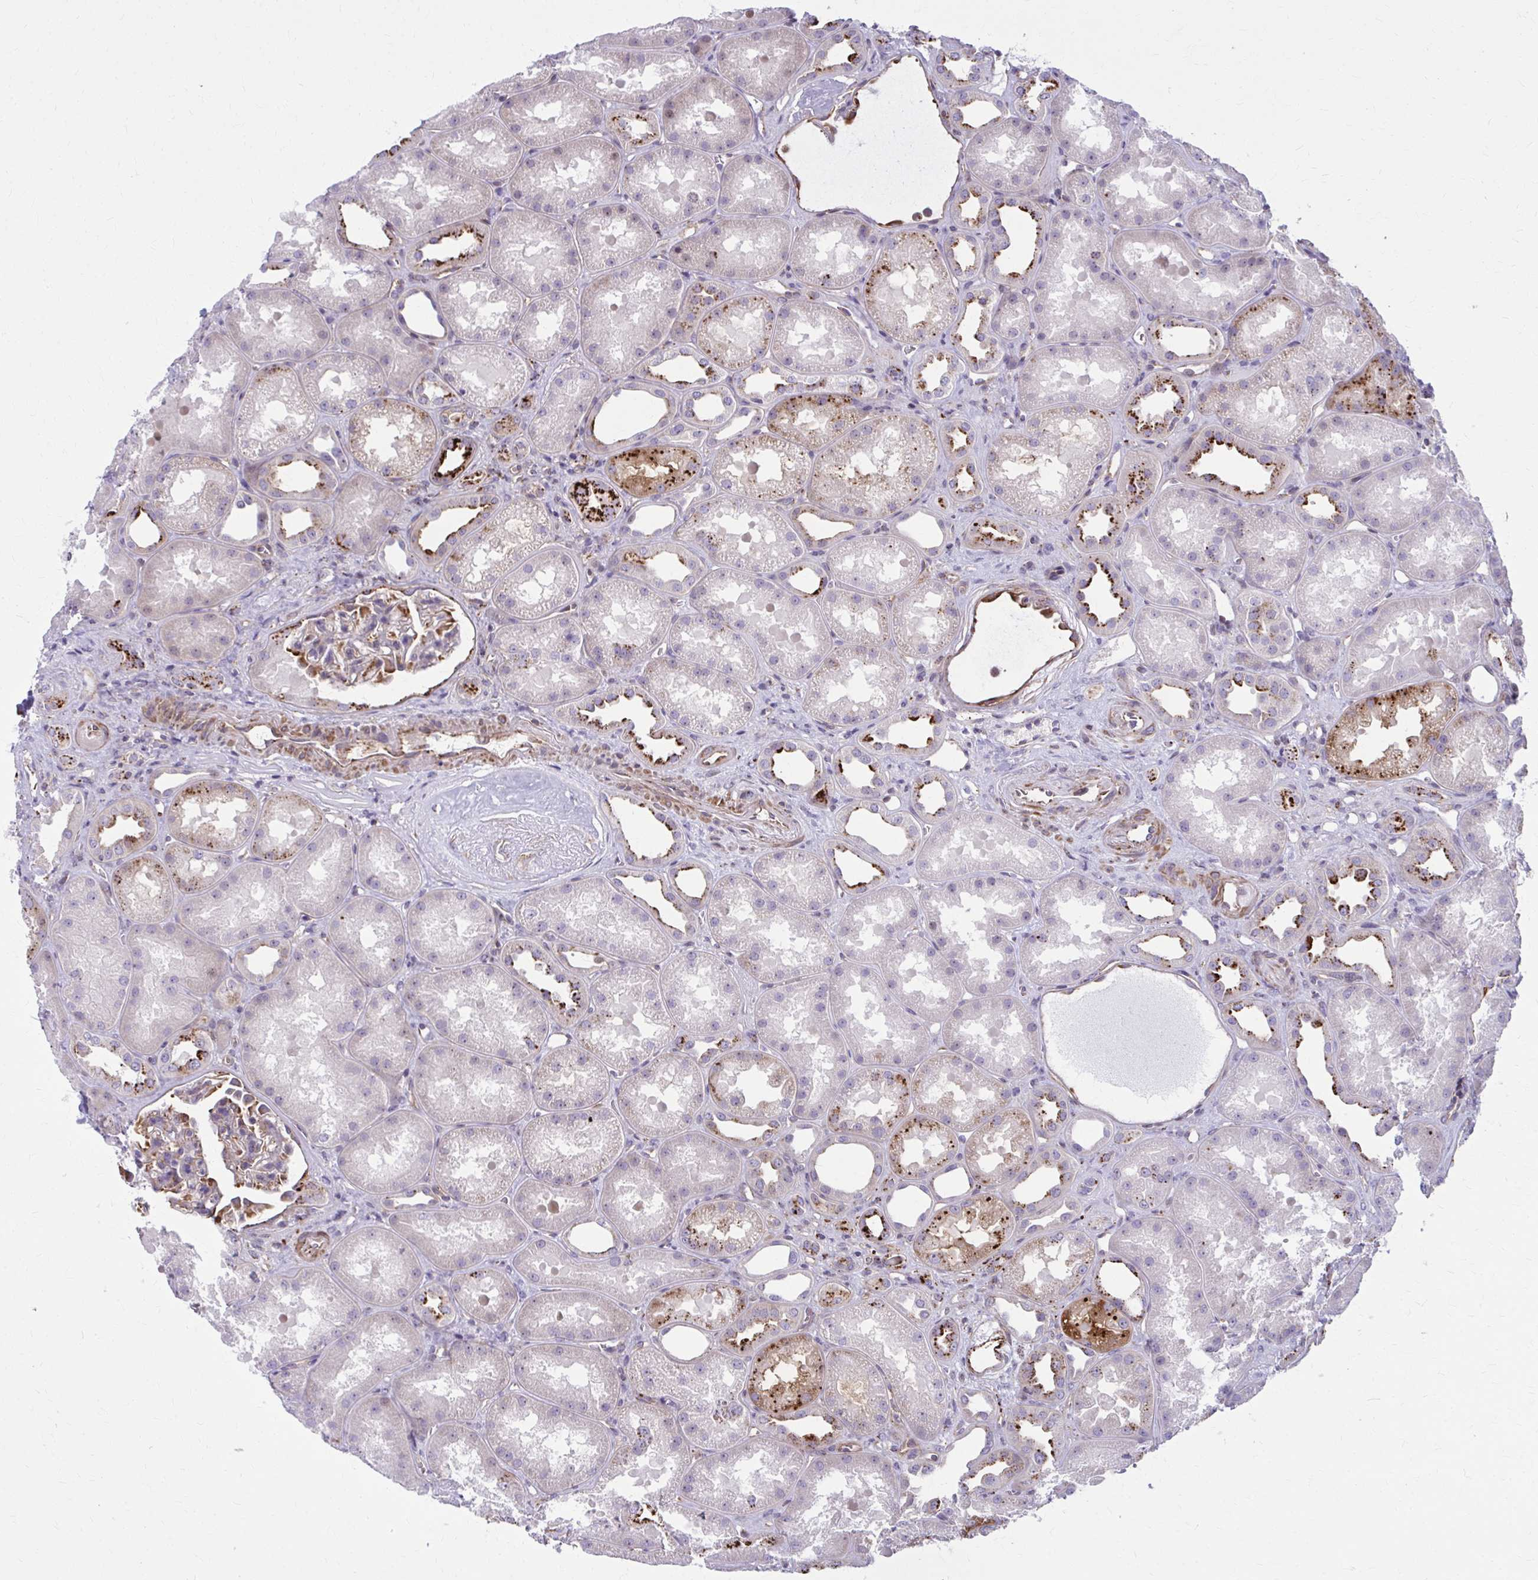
{"staining": {"intensity": "moderate", "quantity": "<25%", "location": "cytoplasmic/membranous"}, "tissue": "kidney", "cell_type": "Cells in glomeruli", "image_type": "normal", "snomed": [{"axis": "morphology", "description": "Normal tissue, NOS"}, {"axis": "topography", "description": "Kidney"}], "caption": "The image reveals immunohistochemical staining of unremarkable kidney. There is moderate cytoplasmic/membranous staining is identified in approximately <25% of cells in glomeruli. The protein is shown in brown color, while the nuclei are stained blue.", "gene": "LRRC4B", "patient": {"sex": "male", "age": 61}}